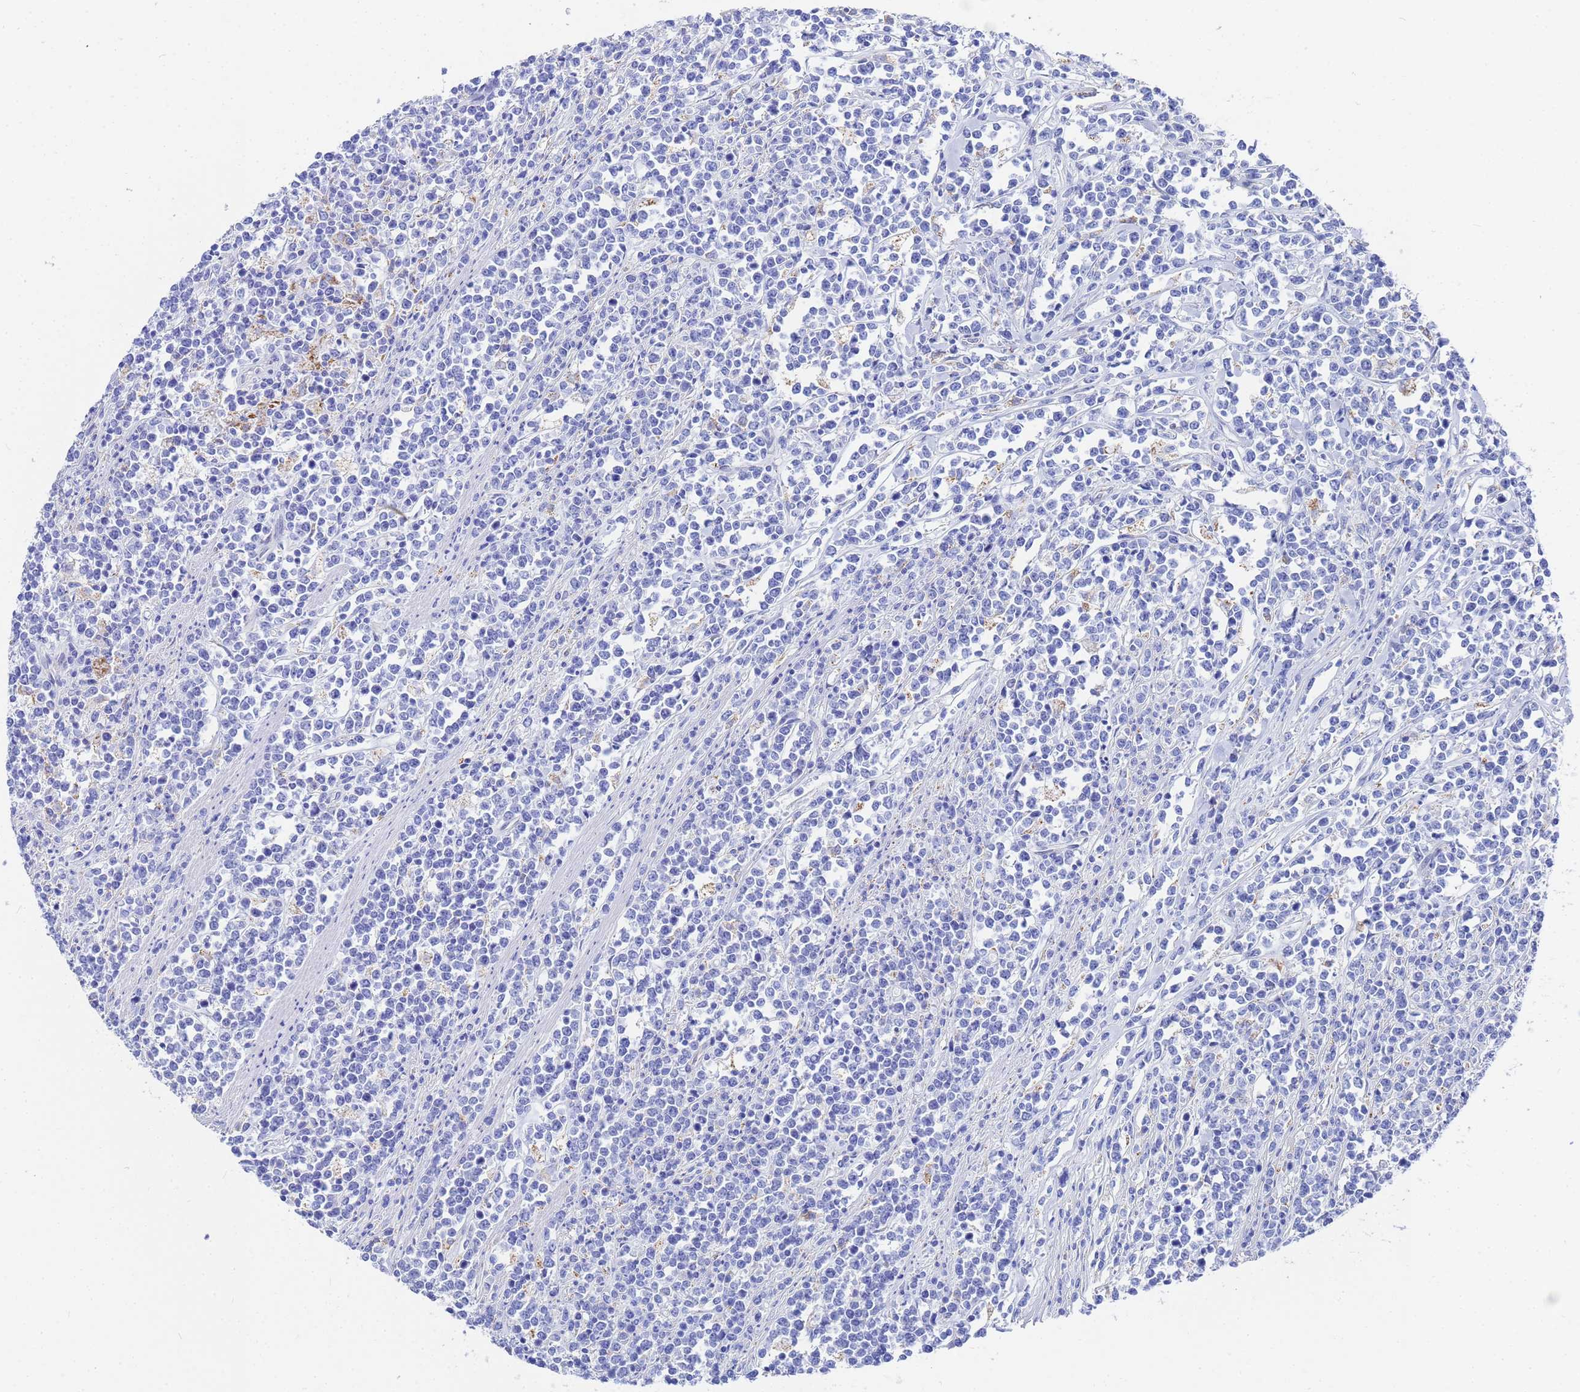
{"staining": {"intensity": "negative", "quantity": "none", "location": "none"}, "tissue": "lymphoma", "cell_type": "Tumor cells", "image_type": "cancer", "snomed": [{"axis": "morphology", "description": "Malignant lymphoma, non-Hodgkin's type, High grade"}, {"axis": "topography", "description": "Small intestine"}], "caption": "Immunohistochemistry (IHC) of human lymphoma demonstrates no staining in tumor cells. Brightfield microscopy of IHC stained with DAB (brown) and hematoxylin (blue), captured at high magnification.", "gene": "ZNF26", "patient": {"sex": "male", "age": 8}}